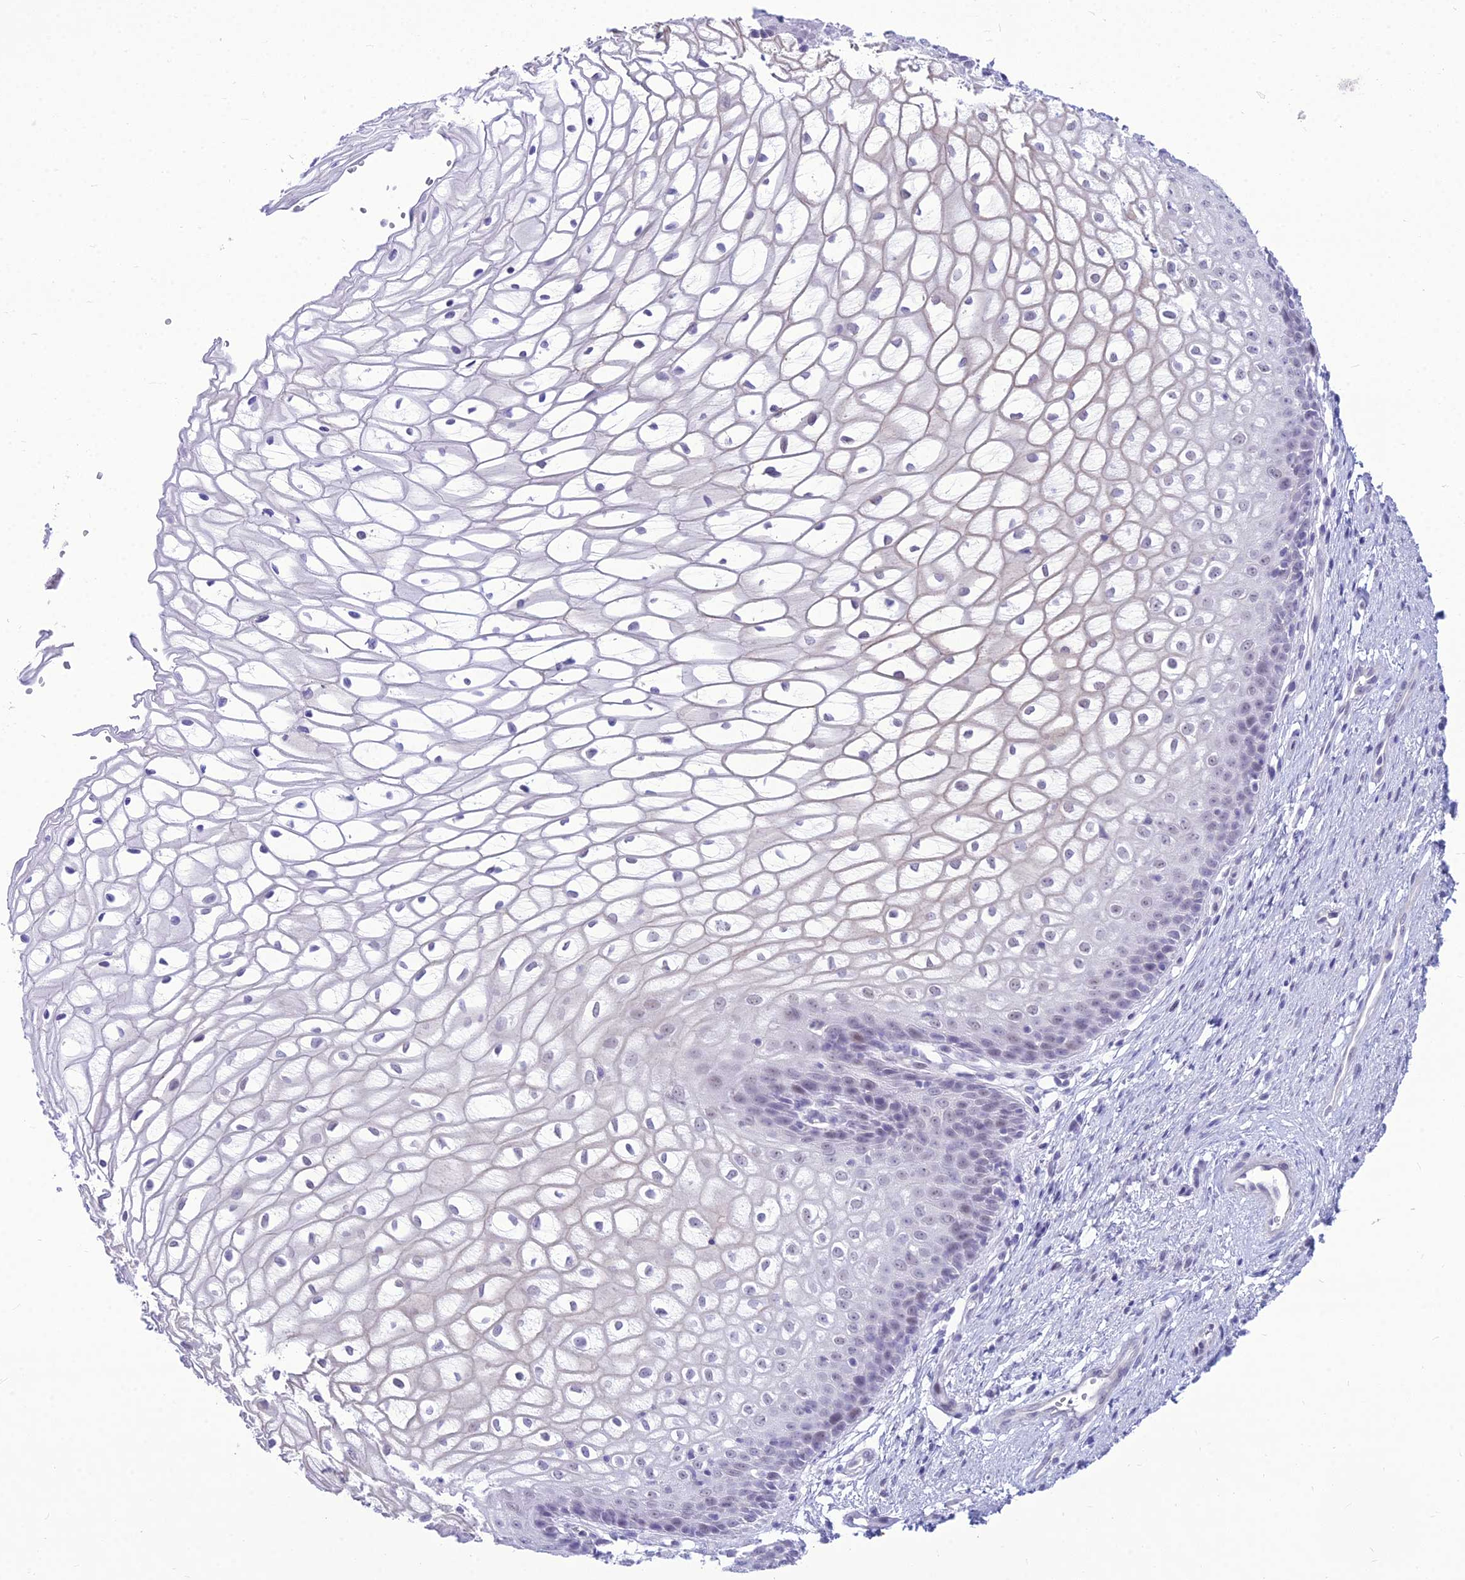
{"staining": {"intensity": "negative", "quantity": "none", "location": "none"}, "tissue": "vagina", "cell_type": "Squamous epithelial cells", "image_type": "normal", "snomed": [{"axis": "morphology", "description": "Normal tissue, NOS"}, {"axis": "topography", "description": "Vagina"}], "caption": "IHC photomicrograph of benign human vagina stained for a protein (brown), which displays no staining in squamous epithelial cells. (DAB (3,3'-diaminobenzidine) immunohistochemistry (IHC) visualized using brightfield microscopy, high magnification).", "gene": "DHX40", "patient": {"sex": "female", "age": 34}}